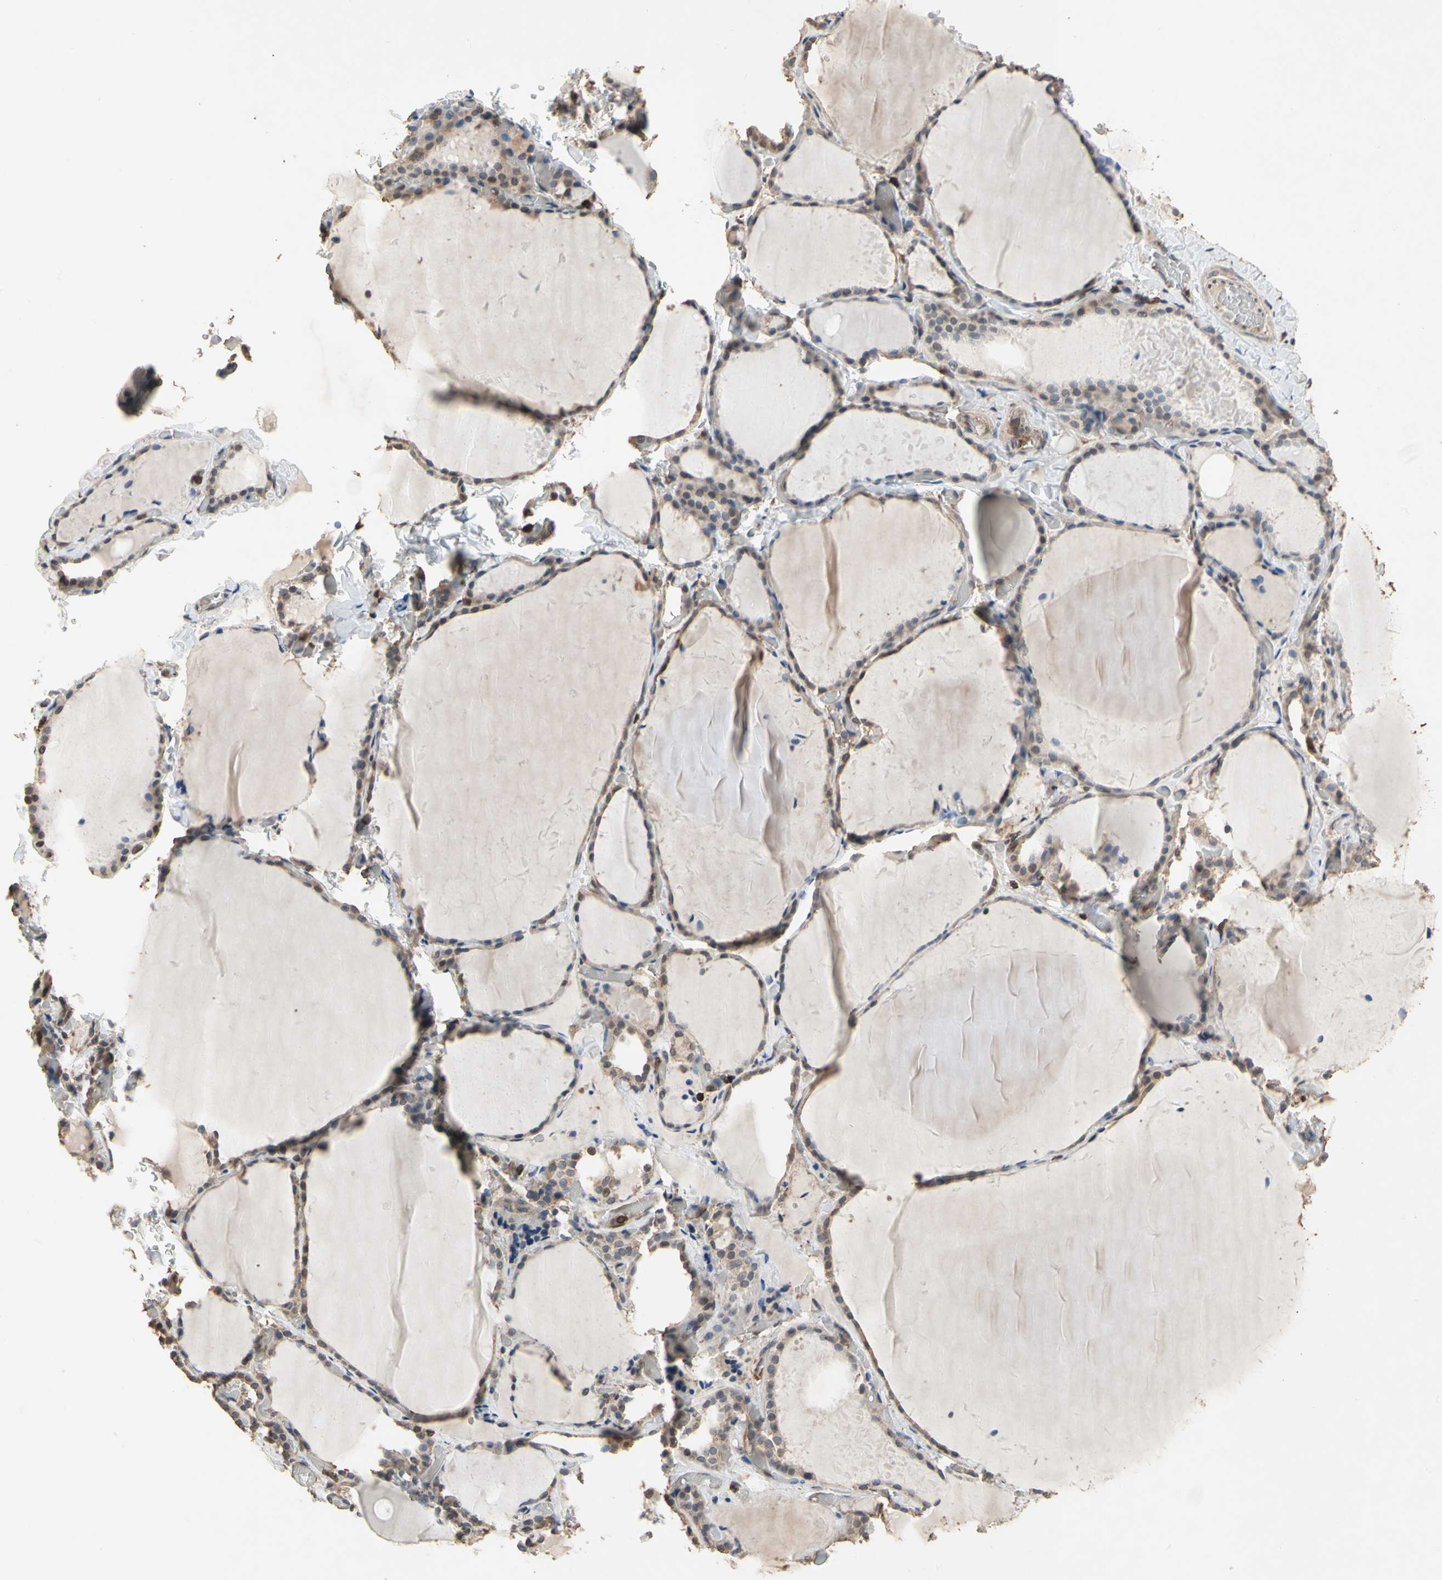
{"staining": {"intensity": "weak", "quantity": ">75%", "location": "cytoplasmic/membranous"}, "tissue": "thyroid gland", "cell_type": "Glandular cells", "image_type": "normal", "snomed": [{"axis": "morphology", "description": "Normal tissue, NOS"}, {"axis": "topography", "description": "Thyroid gland"}], "caption": "A photomicrograph of thyroid gland stained for a protein displays weak cytoplasmic/membranous brown staining in glandular cells.", "gene": "MAP3K10", "patient": {"sex": "female", "age": 22}}